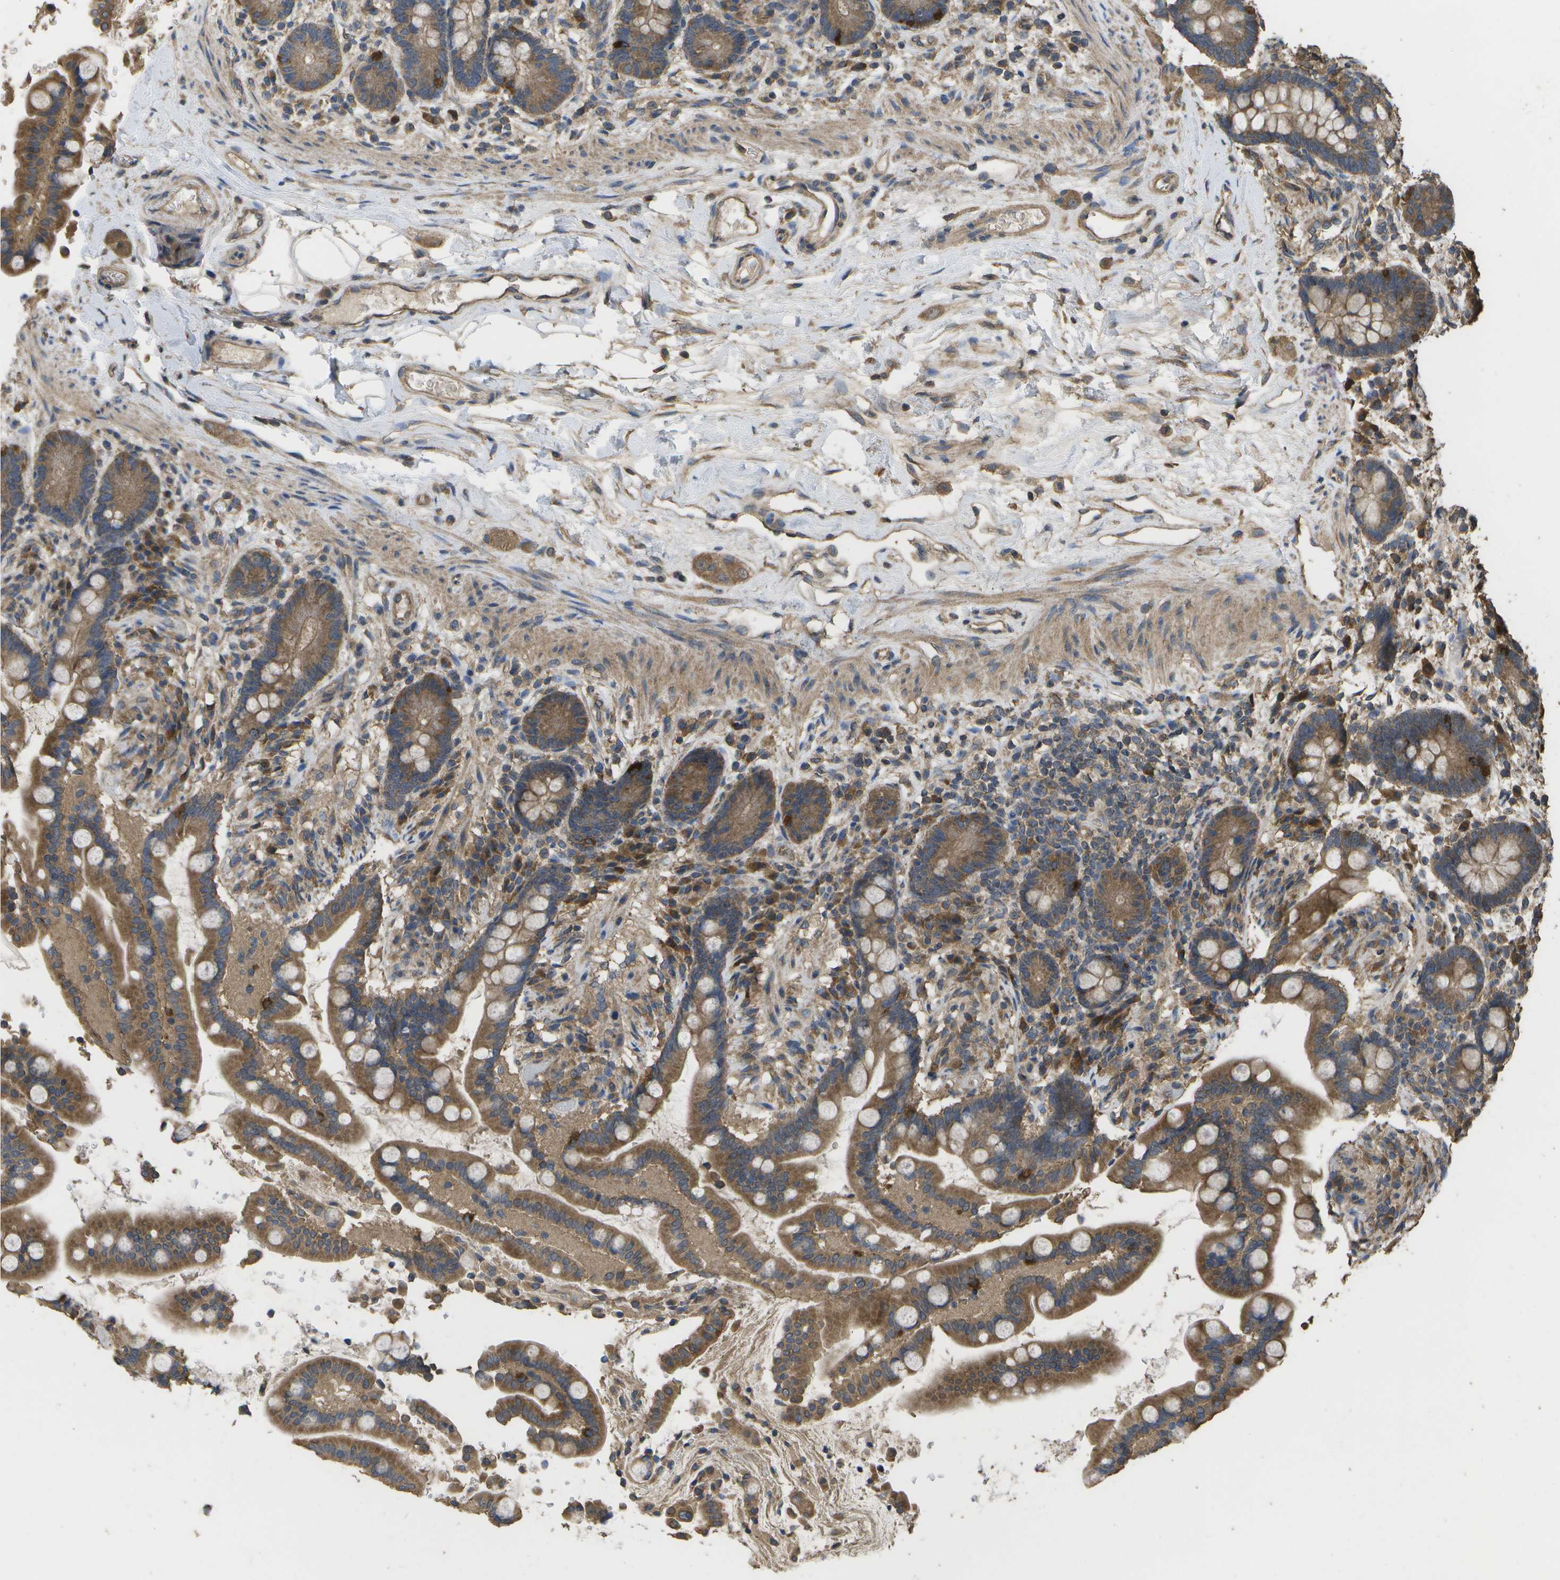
{"staining": {"intensity": "moderate", "quantity": ">75%", "location": "cytoplasmic/membranous"}, "tissue": "colon", "cell_type": "Endothelial cells", "image_type": "normal", "snomed": [{"axis": "morphology", "description": "Normal tissue, NOS"}, {"axis": "topography", "description": "Colon"}], "caption": "Benign colon reveals moderate cytoplasmic/membranous expression in about >75% of endothelial cells, visualized by immunohistochemistry. The protein is stained brown, and the nuclei are stained in blue (DAB IHC with brightfield microscopy, high magnification).", "gene": "SACS", "patient": {"sex": "male", "age": 73}}